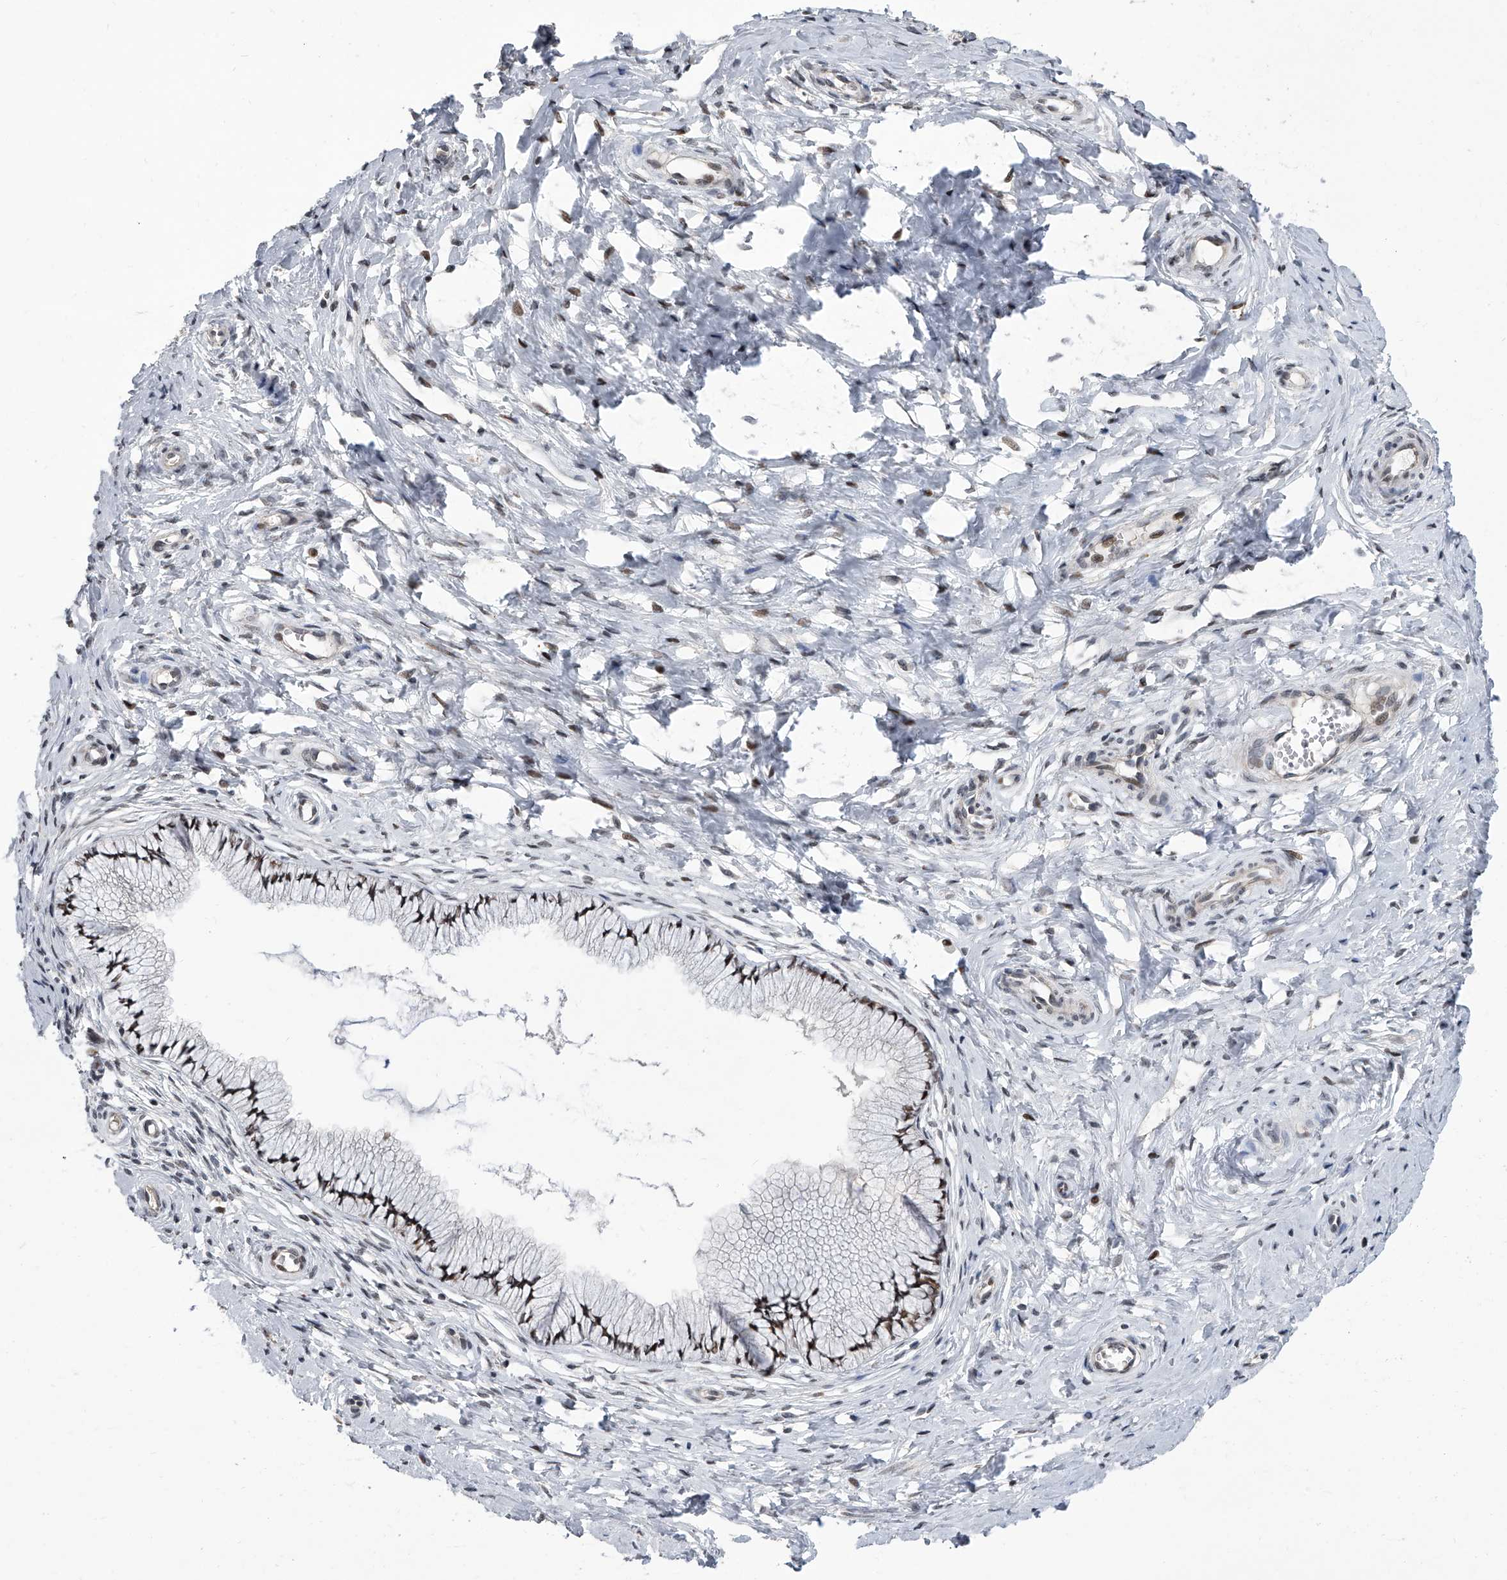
{"staining": {"intensity": "moderate", "quantity": ">75%", "location": "nuclear"}, "tissue": "cervix", "cell_type": "Glandular cells", "image_type": "normal", "snomed": [{"axis": "morphology", "description": "Normal tissue, NOS"}, {"axis": "topography", "description": "Cervix"}], "caption": "IHC (DAB (3,3'-diaminobenzidine)) staining of unremarkable cervix demonstrates moderate nuclear protein expression in about >75% of glandular cells. (Stains: DAB (3,3'-diaminobenzidine) in brown, nuclei in blue, Microscopy: brightfield microscopy at high magnification).", "gene": "ZNF426", "patient": {"sex": "female", "age": 36}}